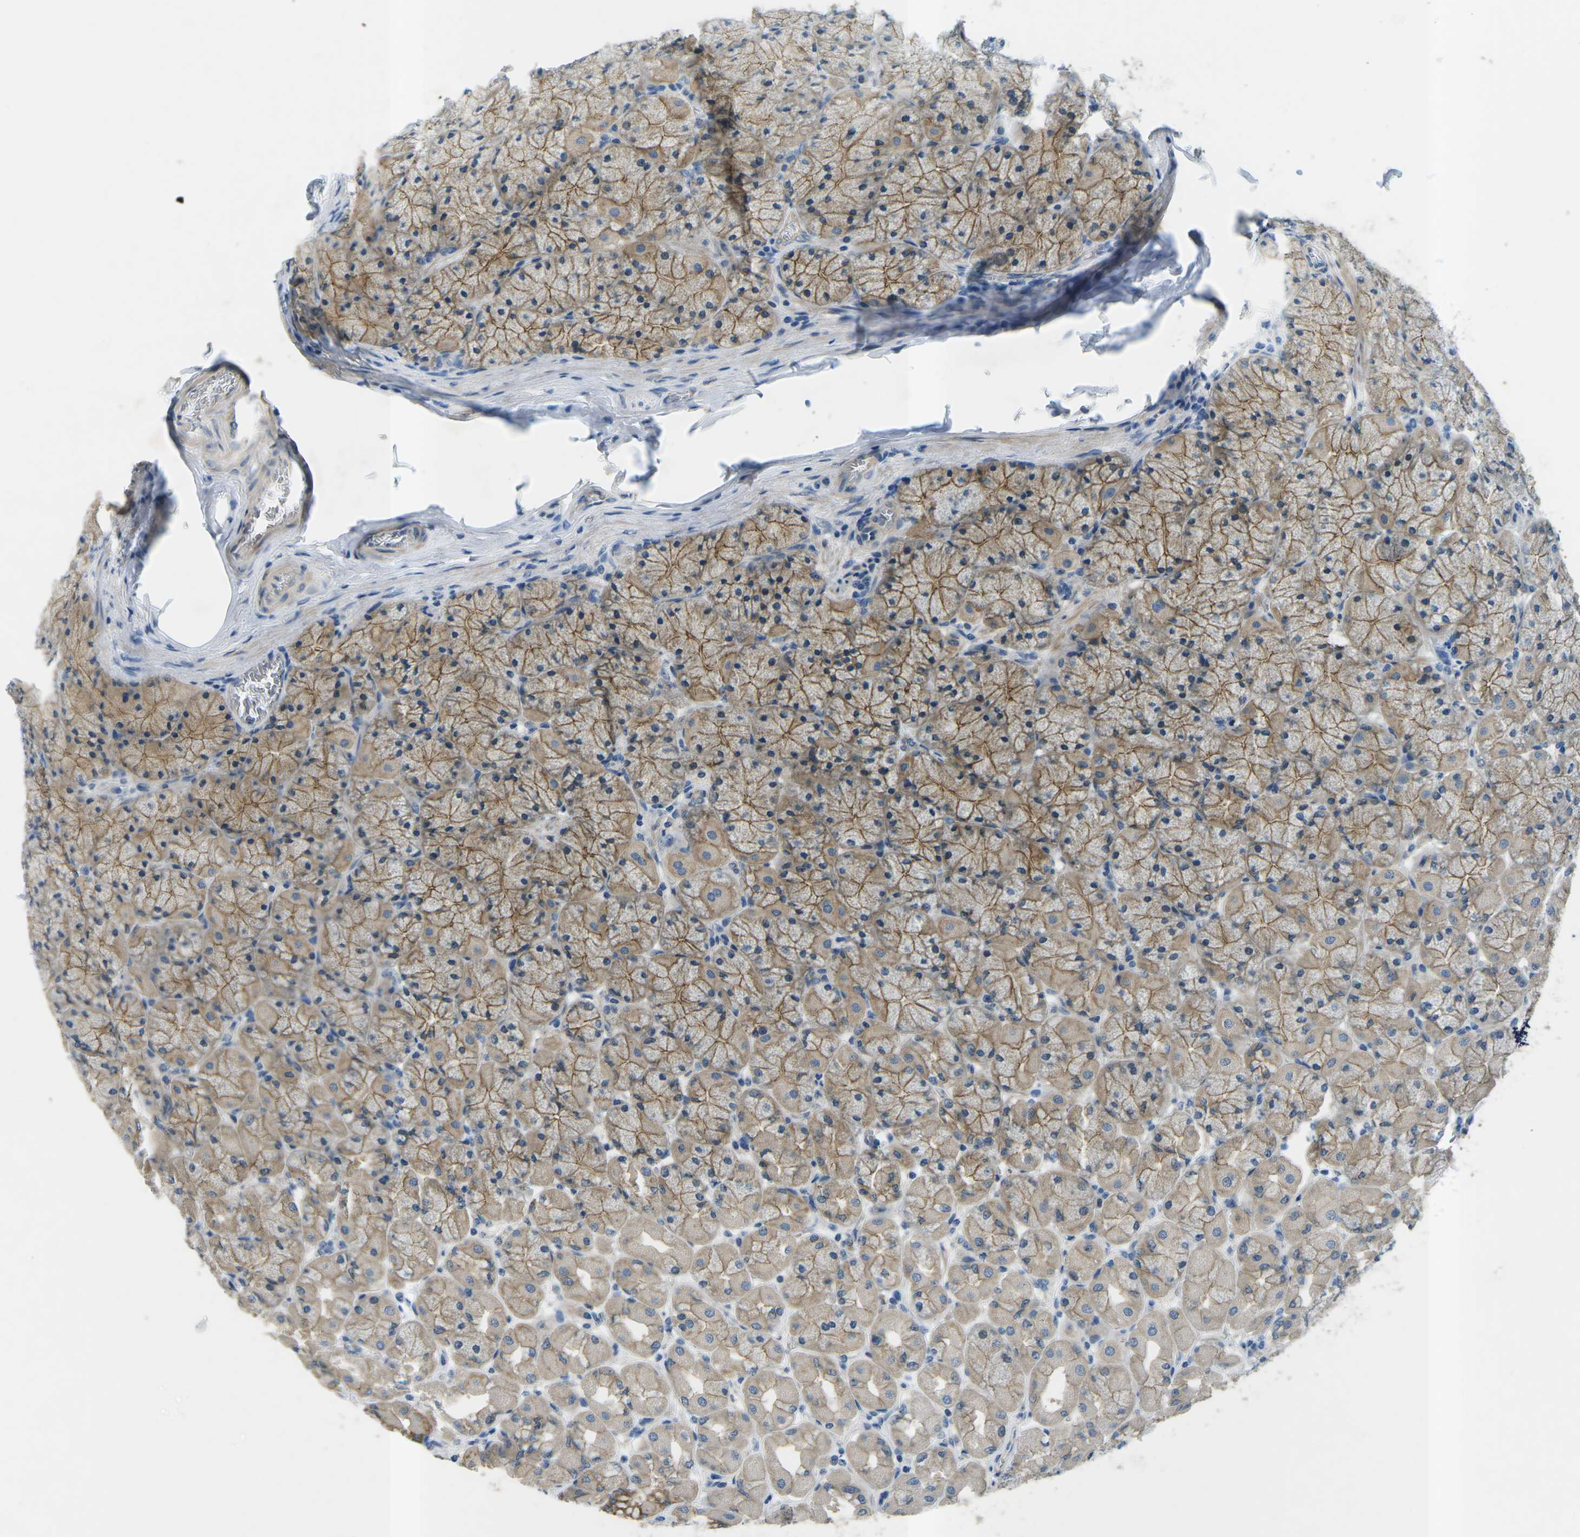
{"staining": {"intensity": "strong", "quantity": ">75%", "location": "cytoplasmic/membranous"}, "tissue": "stomach", "cell_type": "Glandular cells", "image_type": "normal", "snomed": [{"axis": "morphology", "description": "Normal tissue, NOS"}, {"axis": "topography", "description": "Stomach, upper"}], "caption": "An IHC photomicrograph of unremarkable tissue is shown. Protein staining in brown shows strong cytoplasmic/membranous positivity in stomach within glandular cells. (brown staining indicates protein expression, while blue staining denotes nuclei).", "gene": "CTNND1", "patient": {"sex": "female", "age": 56}}